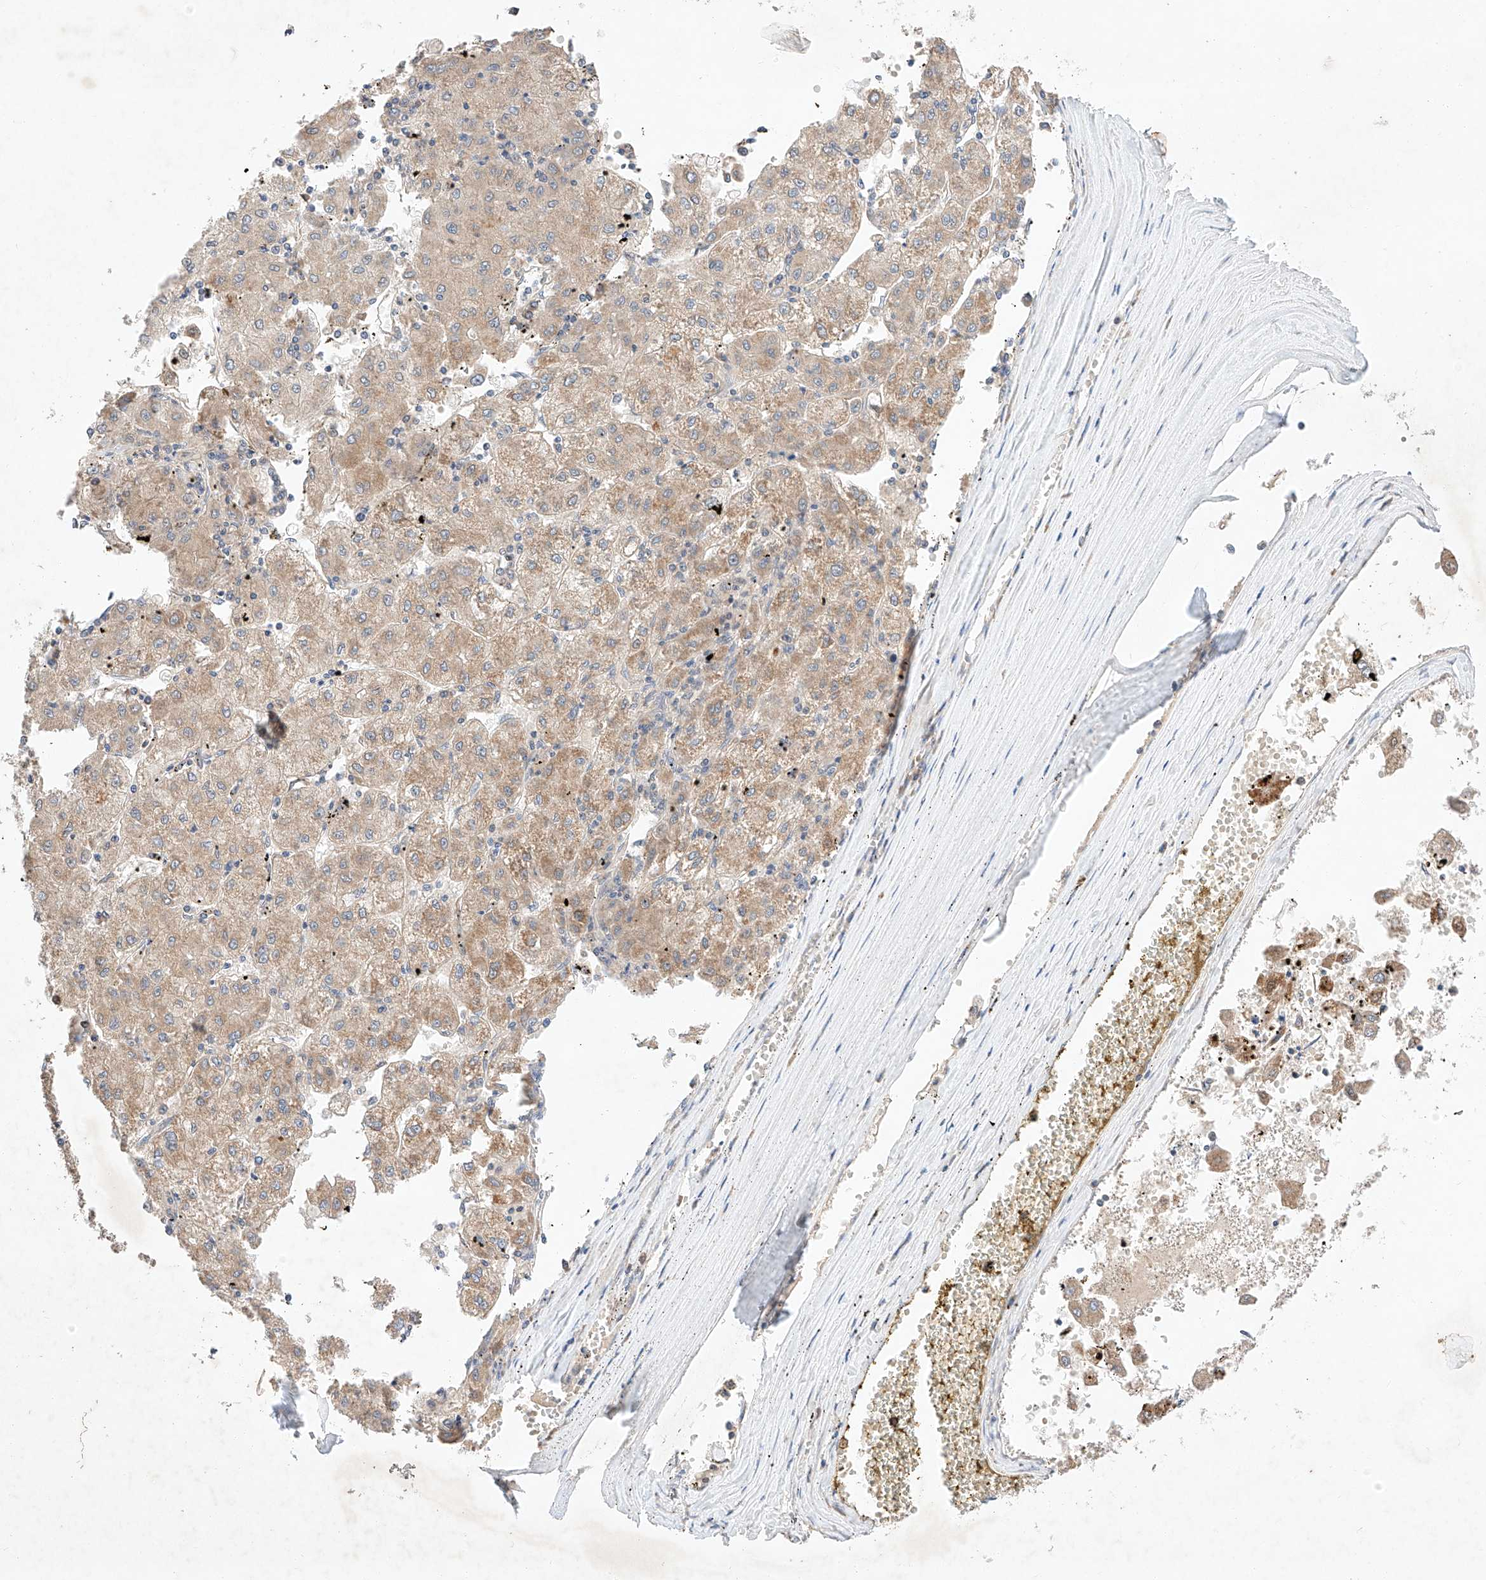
{"staining": {"intensity": "moderate", "quantity": "25%-75%", "location": "cytoplasmic/membranous"}, "tissue": "liver cancer", "cell_type": "Tumor cells", "image_type": "cancer", "snomed": [{"axis": "morphology", "description": "Carcinoma, Hepatocellular, NOS"}, {"axis": "topography", "description": "Liver"}], "caption": "Immunohistochemistry (IHC) photomicrograph of neoplastic tissue: human hepatocellular carcinoma (liver) stained using IHC reveals medium levels of moderate protein expression localized specifically in the cytoplasmic/membranous of tumor cells, appearing as a cytoplasmic/membranous brown color.", "gene": "C6orf118", "patient": {"sex": "male", "age": 72}}